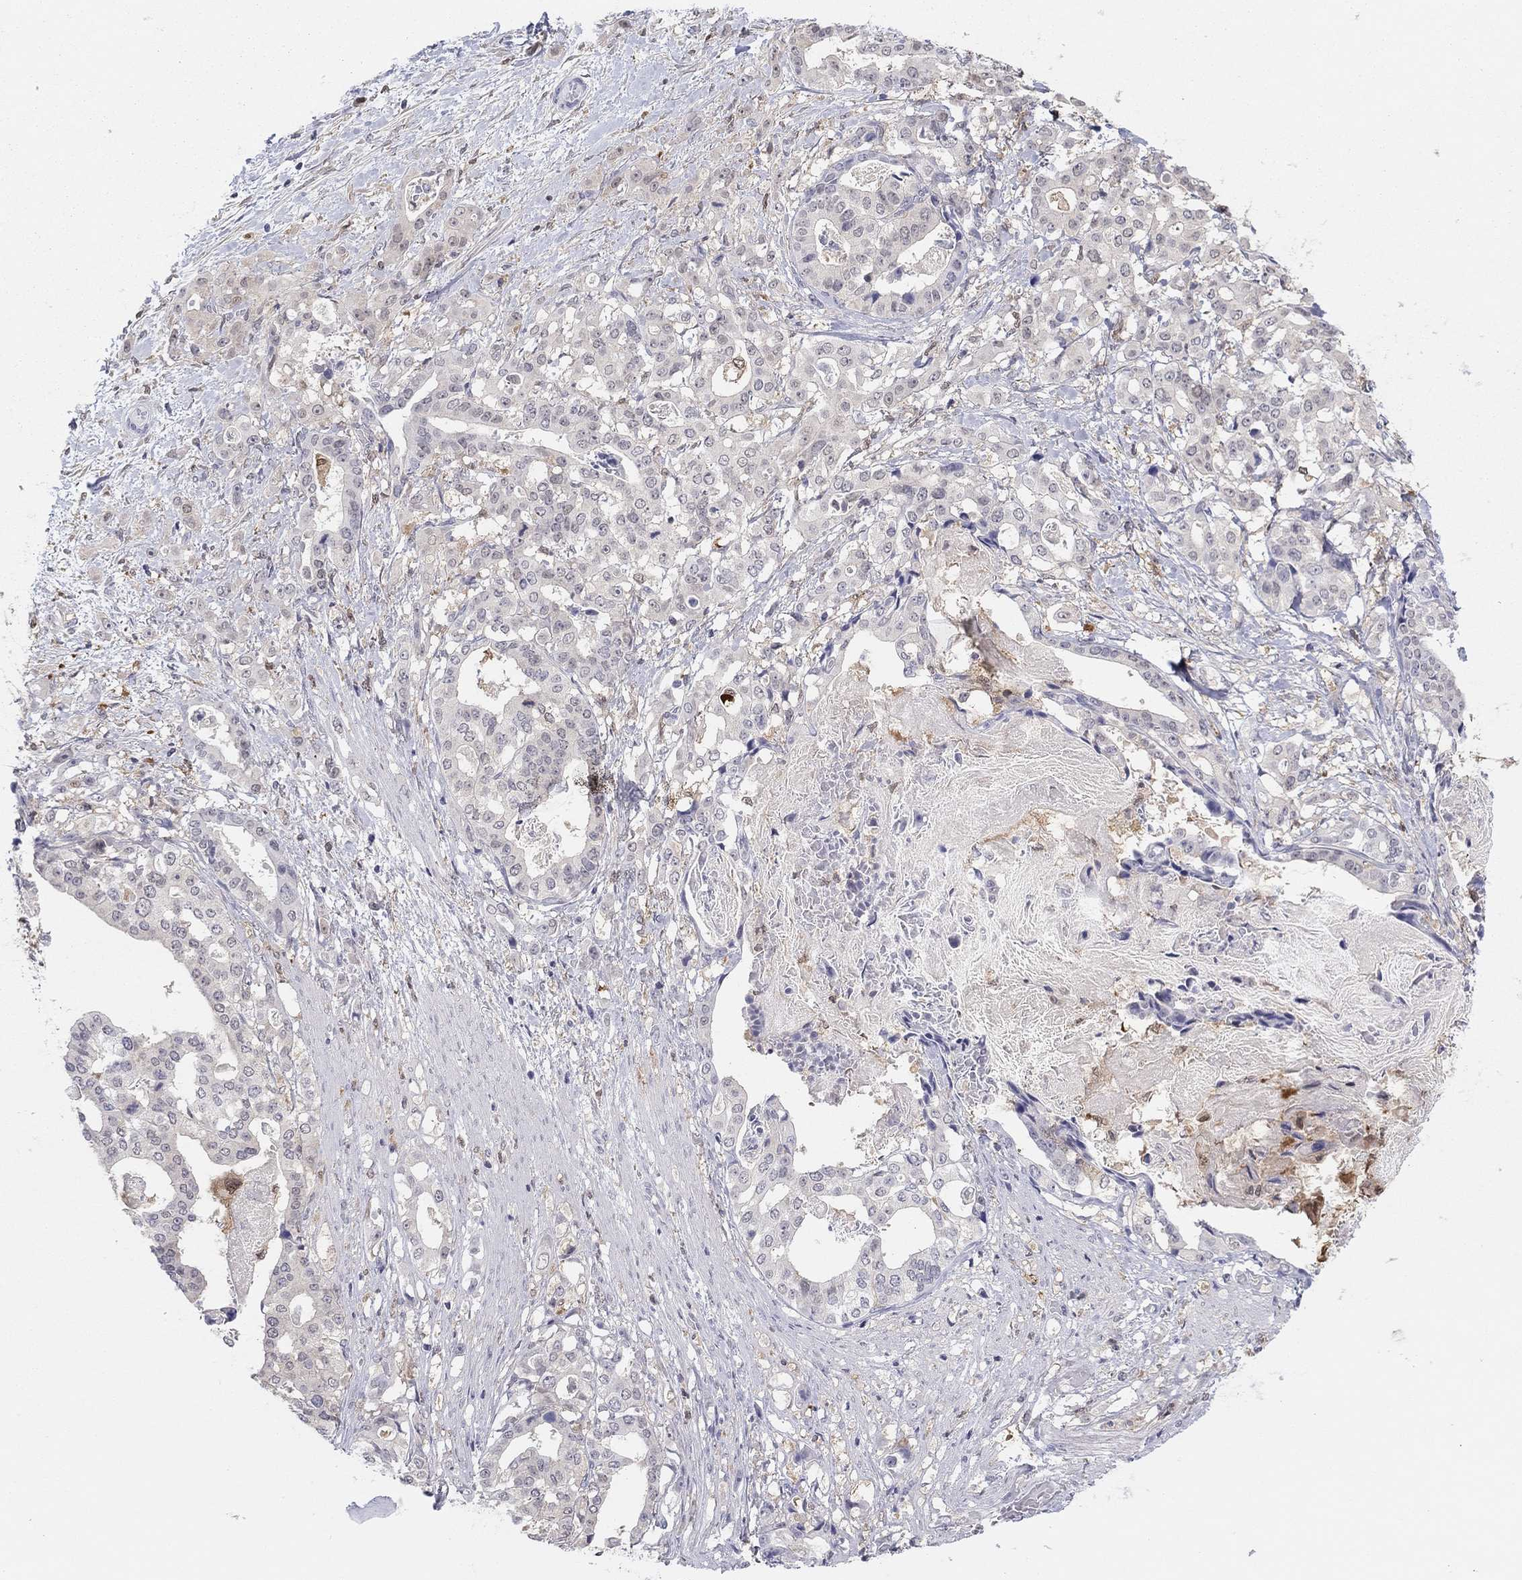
{"staining": {"intensity": "negative", "quantity": "none", "location": "none"}, "tissue": "stomach cancer", "cell_type": "Tumor cells", "image_type": "cancer", "snomed": [{"axis": "morphology", "description": "Adenocarcinoma, NOS"}, {"axis": "topography", "description": "Stomach"}], "caption": "Immunohistochemical staining of stomach cancer (adenocarcinoma) demonstrates no significant expression in tumor cells. (Stains: DAB immunohistochemistry with hematoxylin counter stain, Microscopy: brightfield microscopy at high magnification).", "gene": "PDXK", "patient": {"sex": "male", "age": 48}}